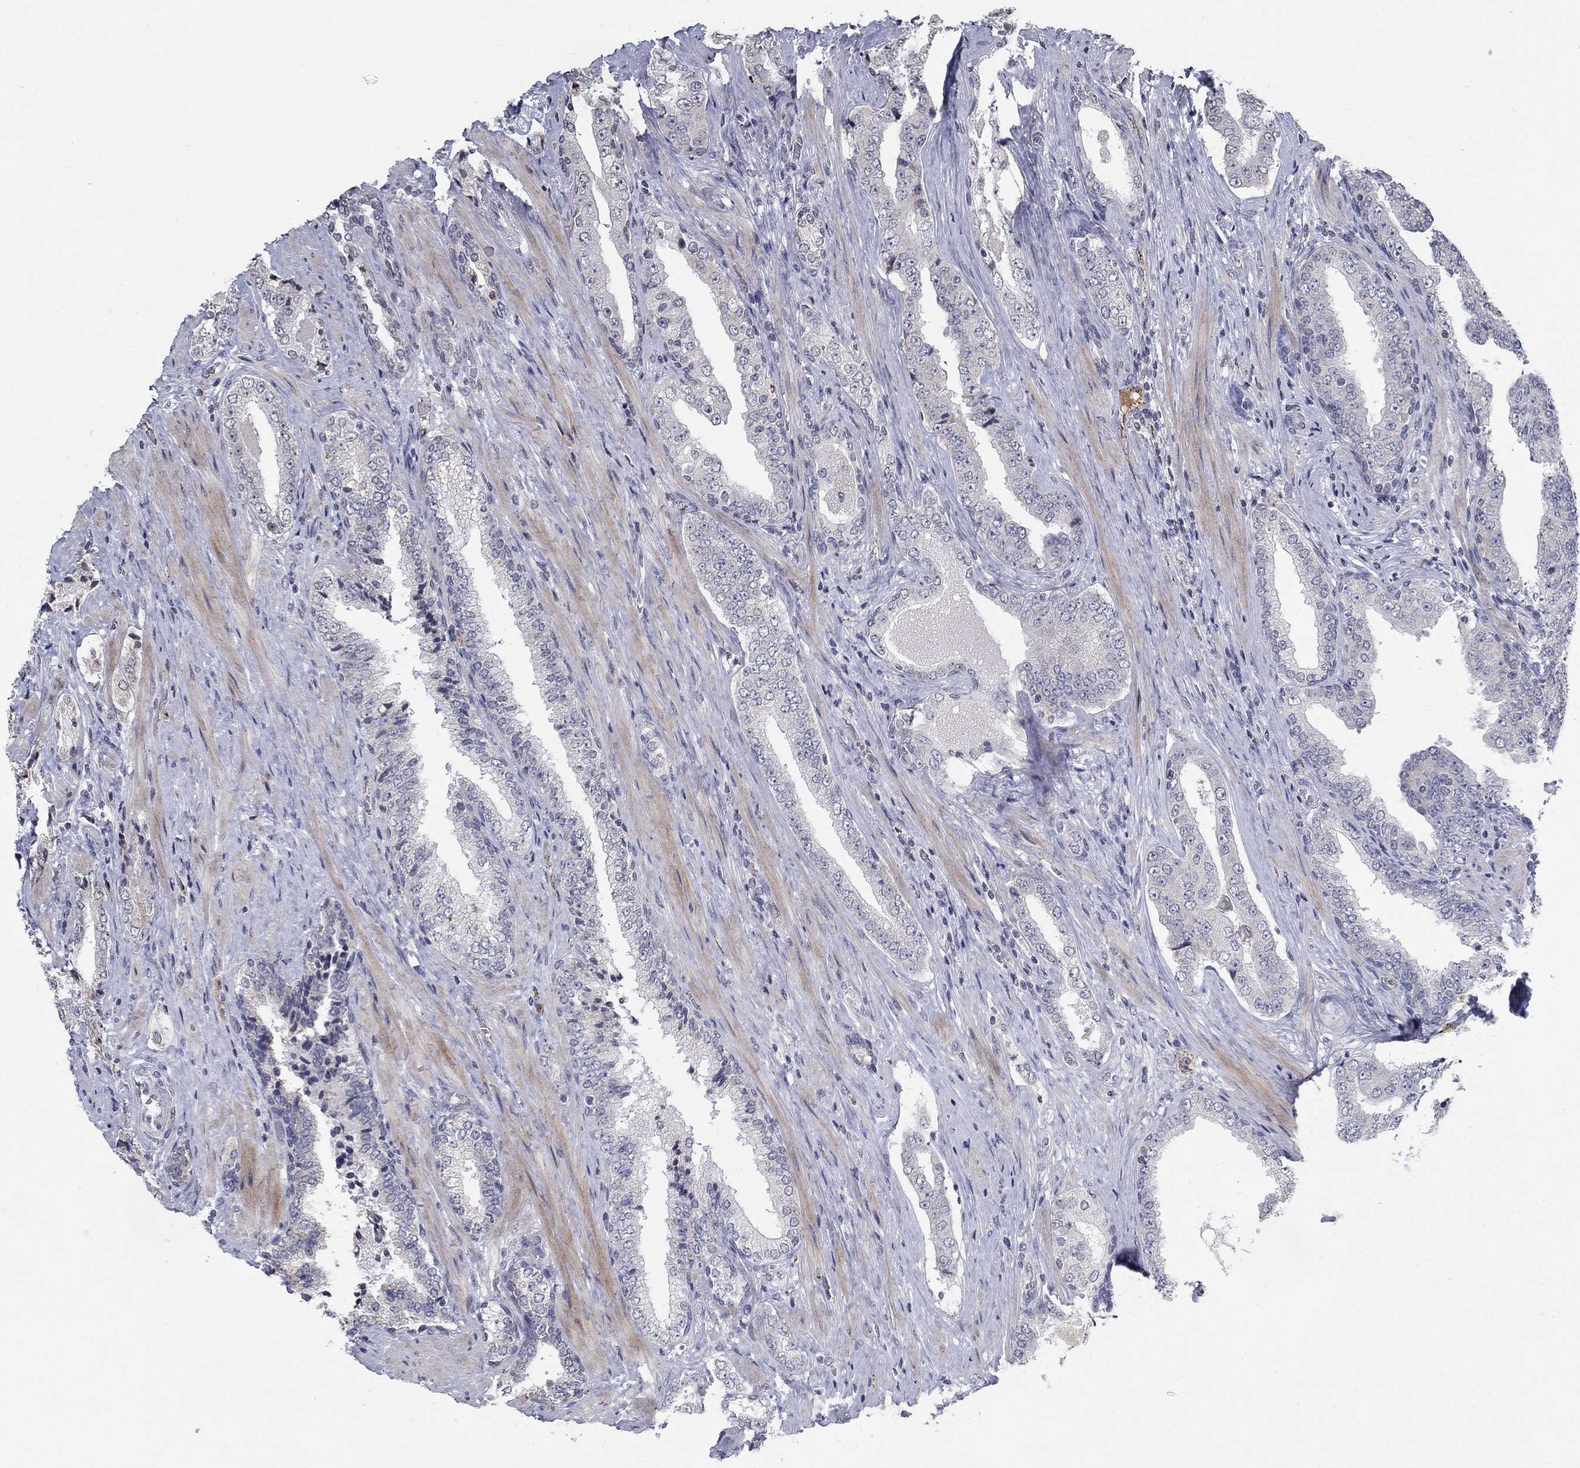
{"staining": {"intensity": "negative", "quantity": "none", "location": "none"}, "tissue": "prostate cancer", "cell_type": "Tumor cells", "image_type": "cancer", "snomed": [{"axis": "morphology", "description": "Adenocarcinoma, Low grade"}, {"axis": "topography", "description": "Prostate and seminal vesicle, NOS"}], "caption": "High magnification brightfield microscopy of prostate cancer (low-grade adenocarcinoma) stained with DAB (brown) and counterstained with hematoxylin (blue): tumor cells show no significant expression.", "gene": "TINAG", "patient": {"sex": "male", "age": 61}}